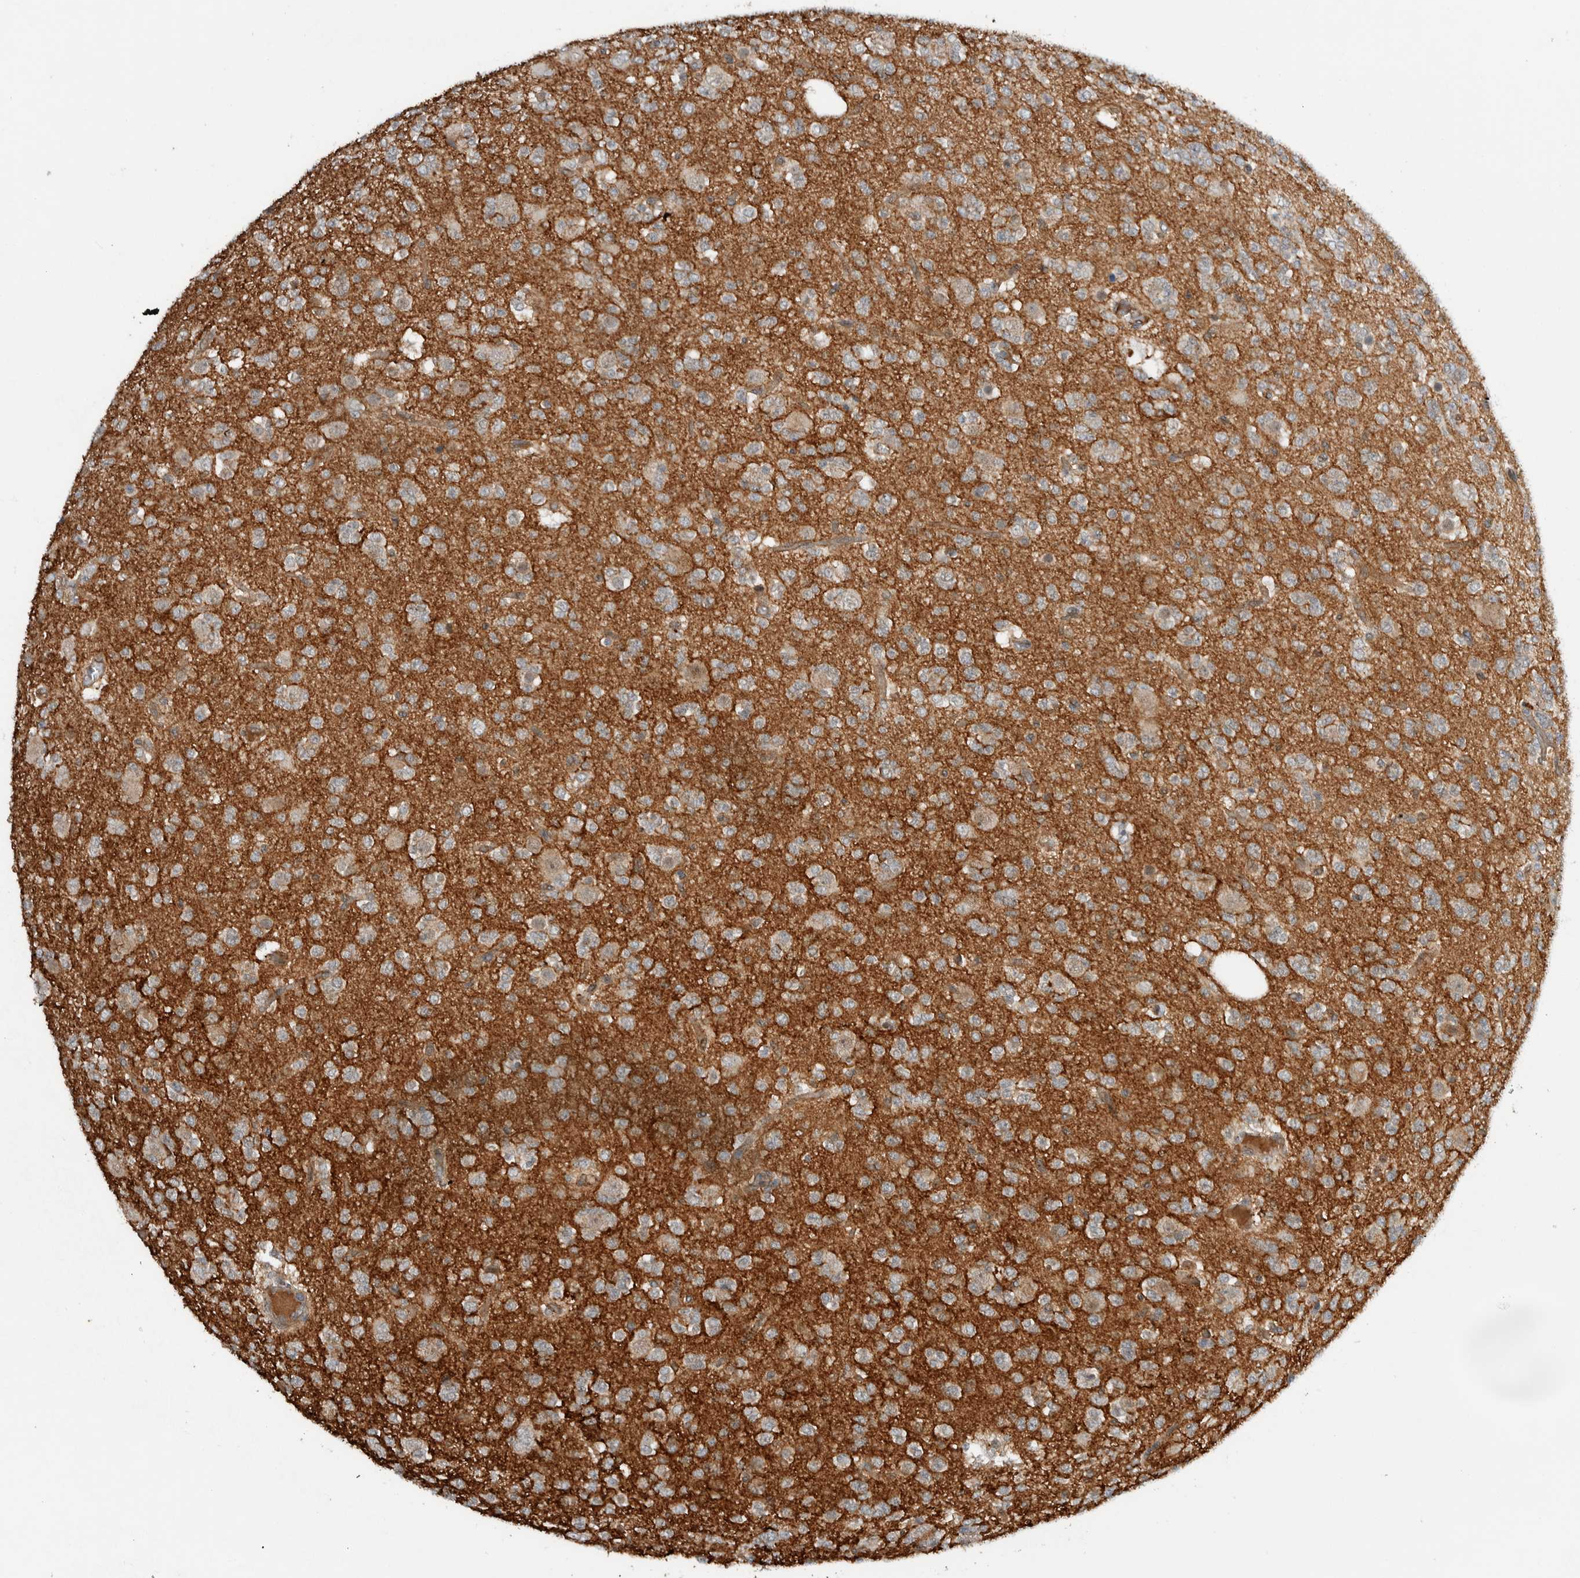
{"staining": {"intensity": "weak", "quantity": "25%-75%", "location": "cytoplasmic/membranous"}, "tissue": "glioma", "cell_type": "Tumor cells", "image_type": "cancer", "snomed": [{"axis": "morphology", "description": "Glioma, malignant, Low grade"}, {"axis": "topography", "description": "Brain"}], "caption": "Human low-grade glioma (malignant) stained with a protein marker shows weak staining in tumor cells.", "gene": "ARMC7", "patient": {"sex": "male", "age": 38}}